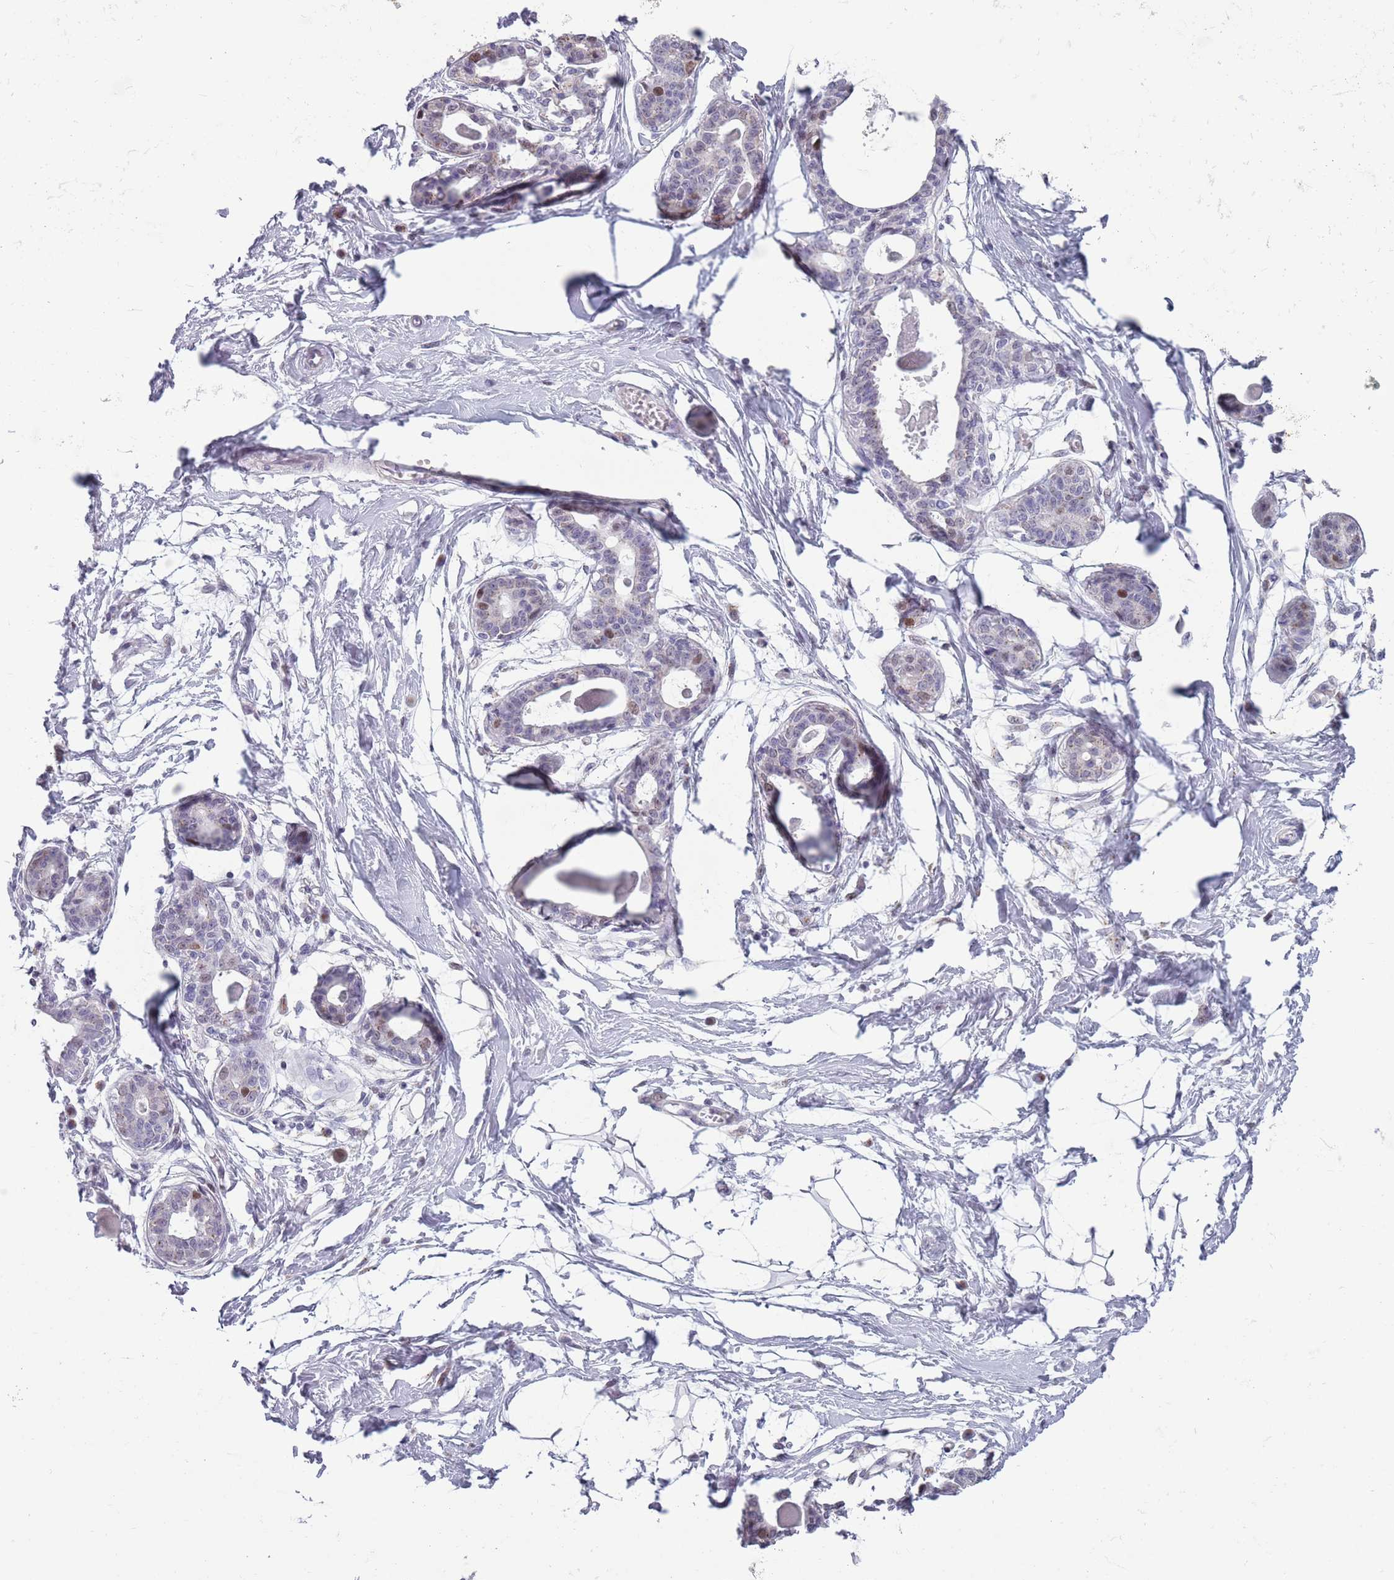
{"staining": {"intensity": "negative", "quantity": "none", "location": "none"}, "tissue": "breast", "cell_type": "Adipocytes", "image_type": "normal", "snomed": [{"axis": "morphology", "description": "Normal tissue, NOS"}, {"axis": "topography", "description": "Breast"}], "caption": "Human breast stained for a protein using immunohistochemistry exhibits no staining in adipocytes.", "gene": "ZKSCAN2", "patient": {"sex": "female", "age": 45}}